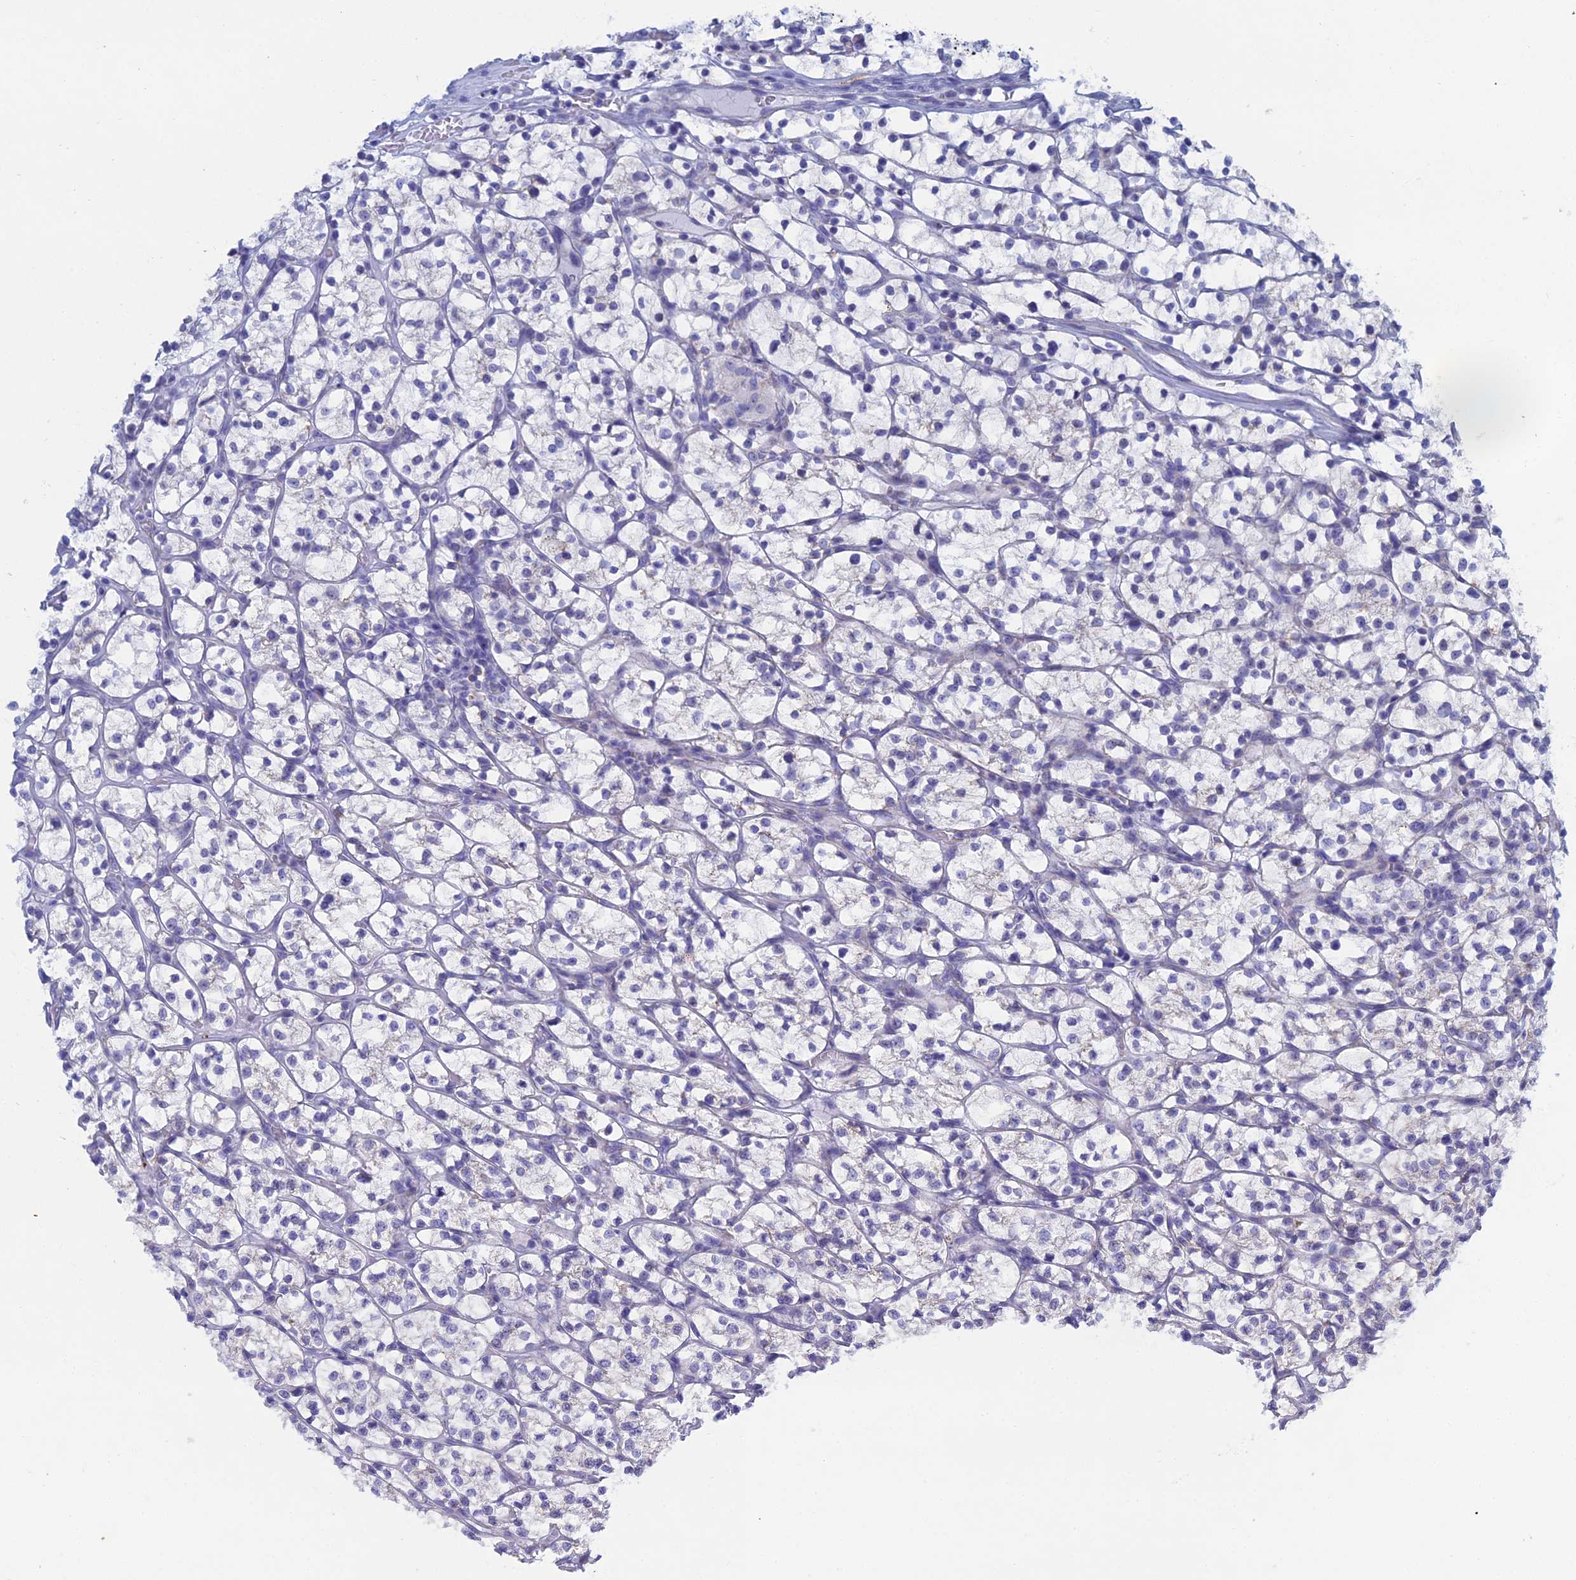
{"staining": {"intensity": "negative", "quantity": "none", "location": "none"}, "tissue": "renal cancer", "cell_type": "Tumor cells", "image_type": "cancer", "snomed": [{"axis": "morphology", "description": "Adenocarcinoma, NOS"}, {"axis": "topography", "description": "Kidney"}], "caption": "The immunohistochemistry photomicrograph has no significant staining in tumor cells of adenocarcinoma (renal) tissue.", "gene": "CFAP210", "patient": {"sex": "female", "age": 64}}